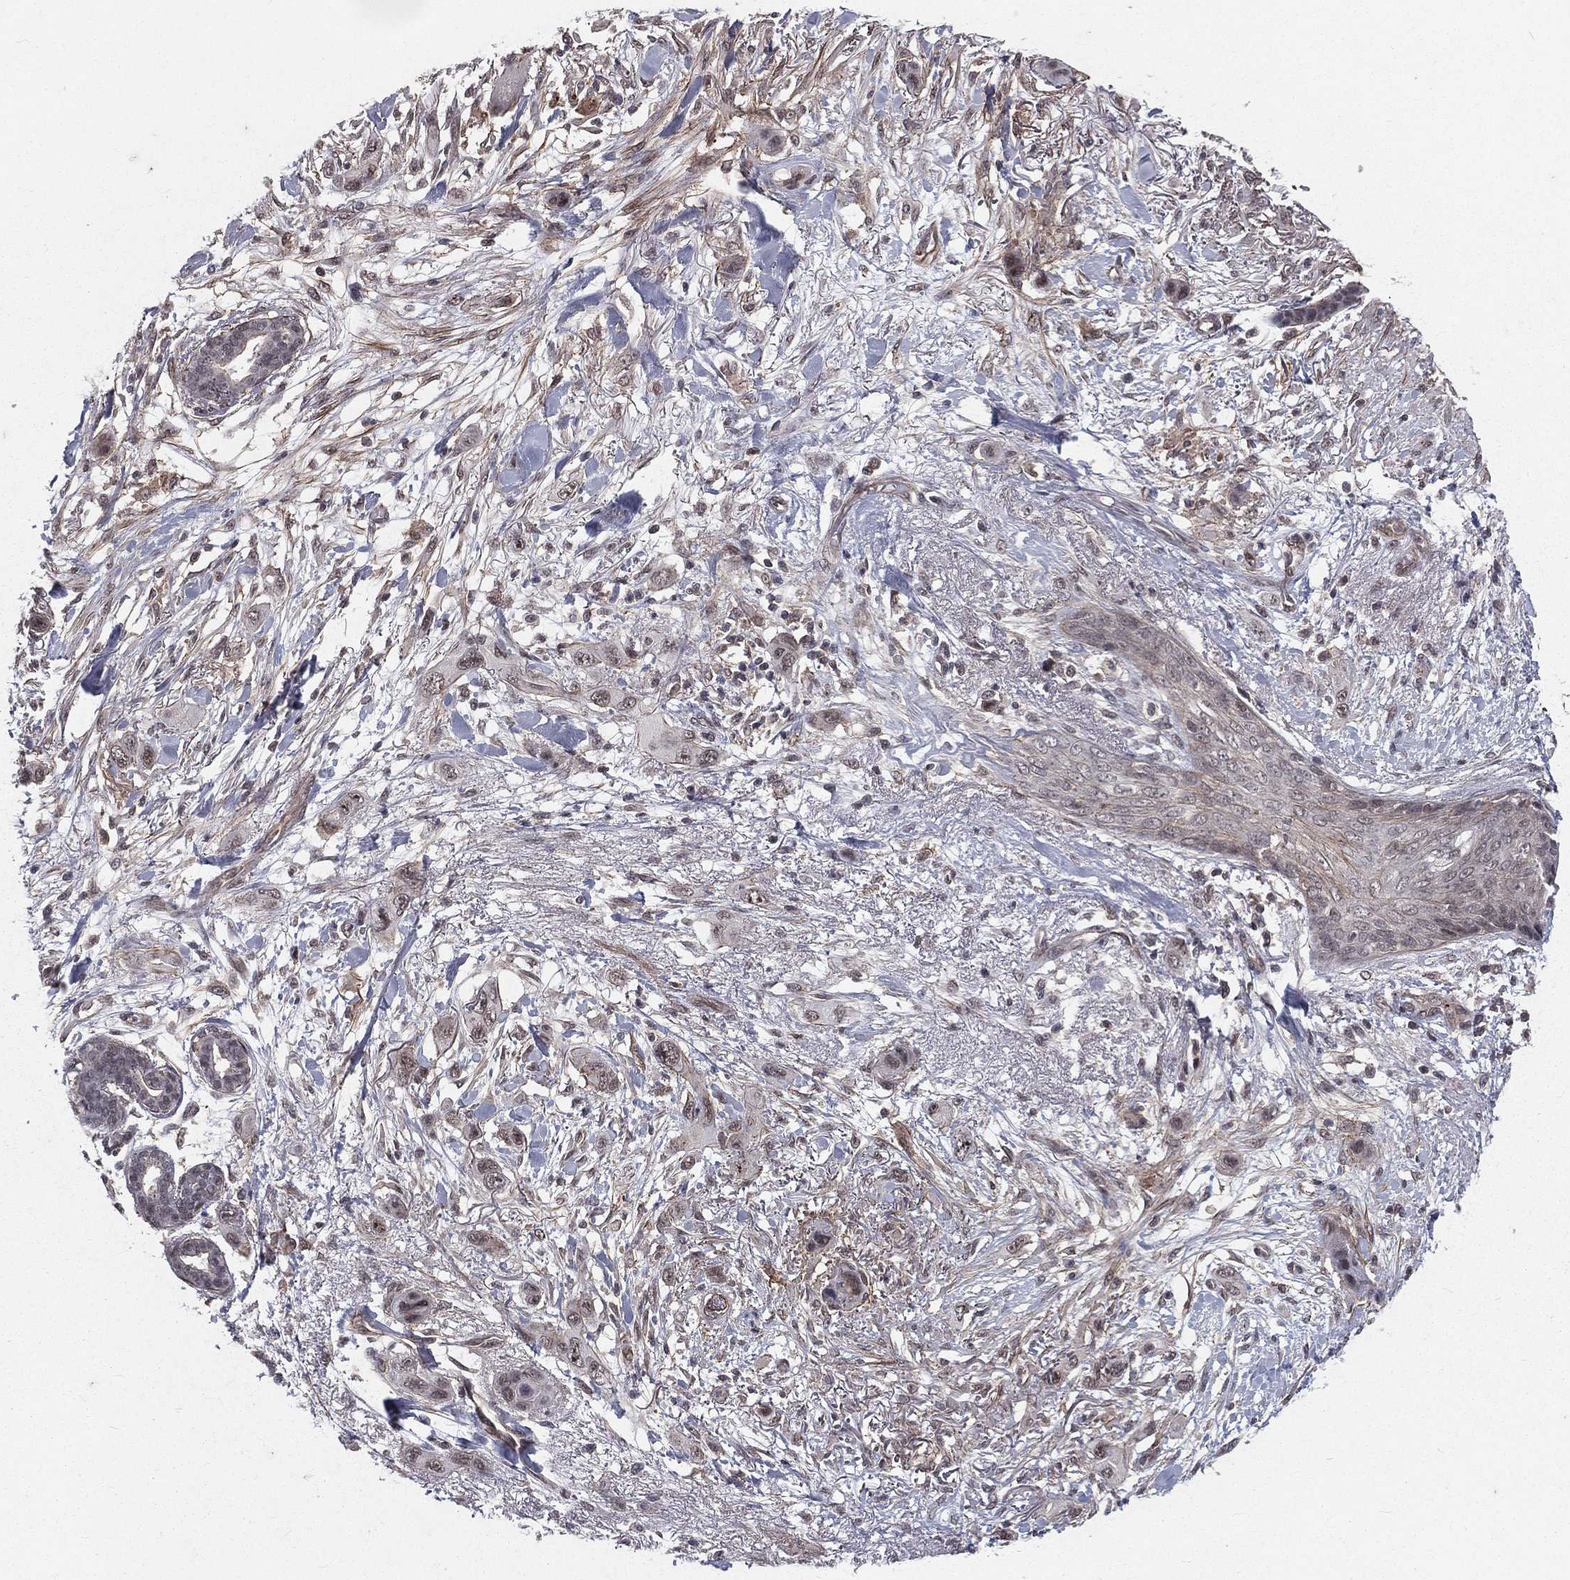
{"staining": {"intensity": "negative", "quantity": "none", "location": "none"}, "tissue": "skin cancer", "cell_type": "Tumor cells", "image_type": "cancer", "snomed": [{"axis": "morphology", "description": "Squamous cell carcinoma, NOS"}, {"axis": "topography", "description": "Skin"}], "caption": "A micrograph of squamous cell carcinoma (skin) stained for a protein demonstrates no brown staining in tumor cells.", "gene": "MORC2", "patient": {"sex": "male", "age": 79}}